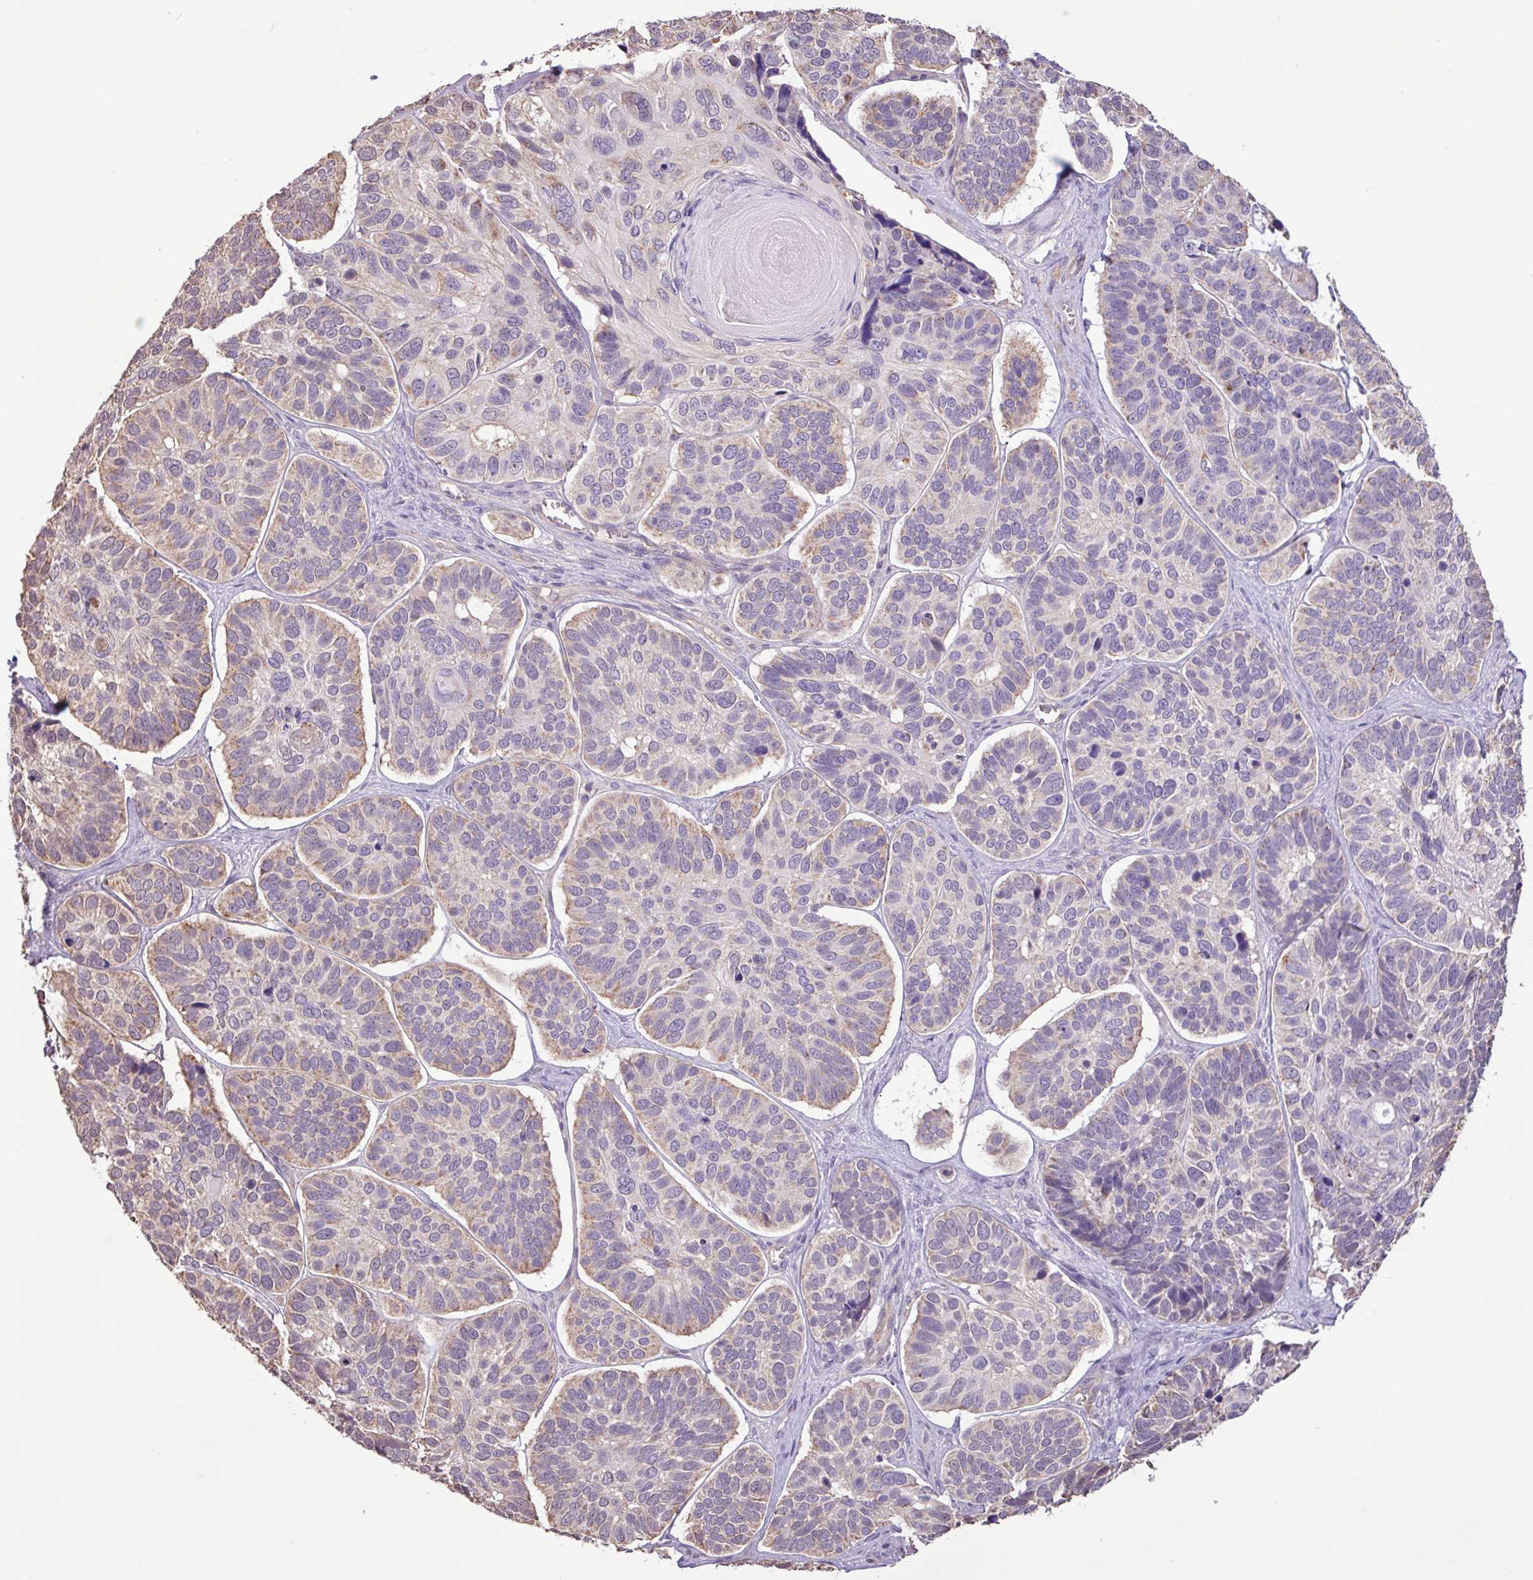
{"staining": {"intensity": "weak", "quantity": "25%-75%", "location": "cytoplasmic/membranous"}, "tissue": "skin cancer", "cell_type": "Tumor cells", "image_type": "cancer", "snomed": [{"axis": "morphology", "description": "Basal cell carcinoma"}, {"axis": "topography", "description": "Skin"}], "caption": "Immunohistochemical staining of skin cancer (basal cell carcinoma) reveals weak cytoplasmic/membranous protein positivity in approximately 25%-75% of tumor cells. The staining was performed using DAB (3,3'-diaminobenzidine) to visualize the protein expression in brown, while the nuclei were stained in blue with hematoxylin (Magnification: 20x).", "gene": "CHST11", "patient": {"sex": "male", "age": 62}}